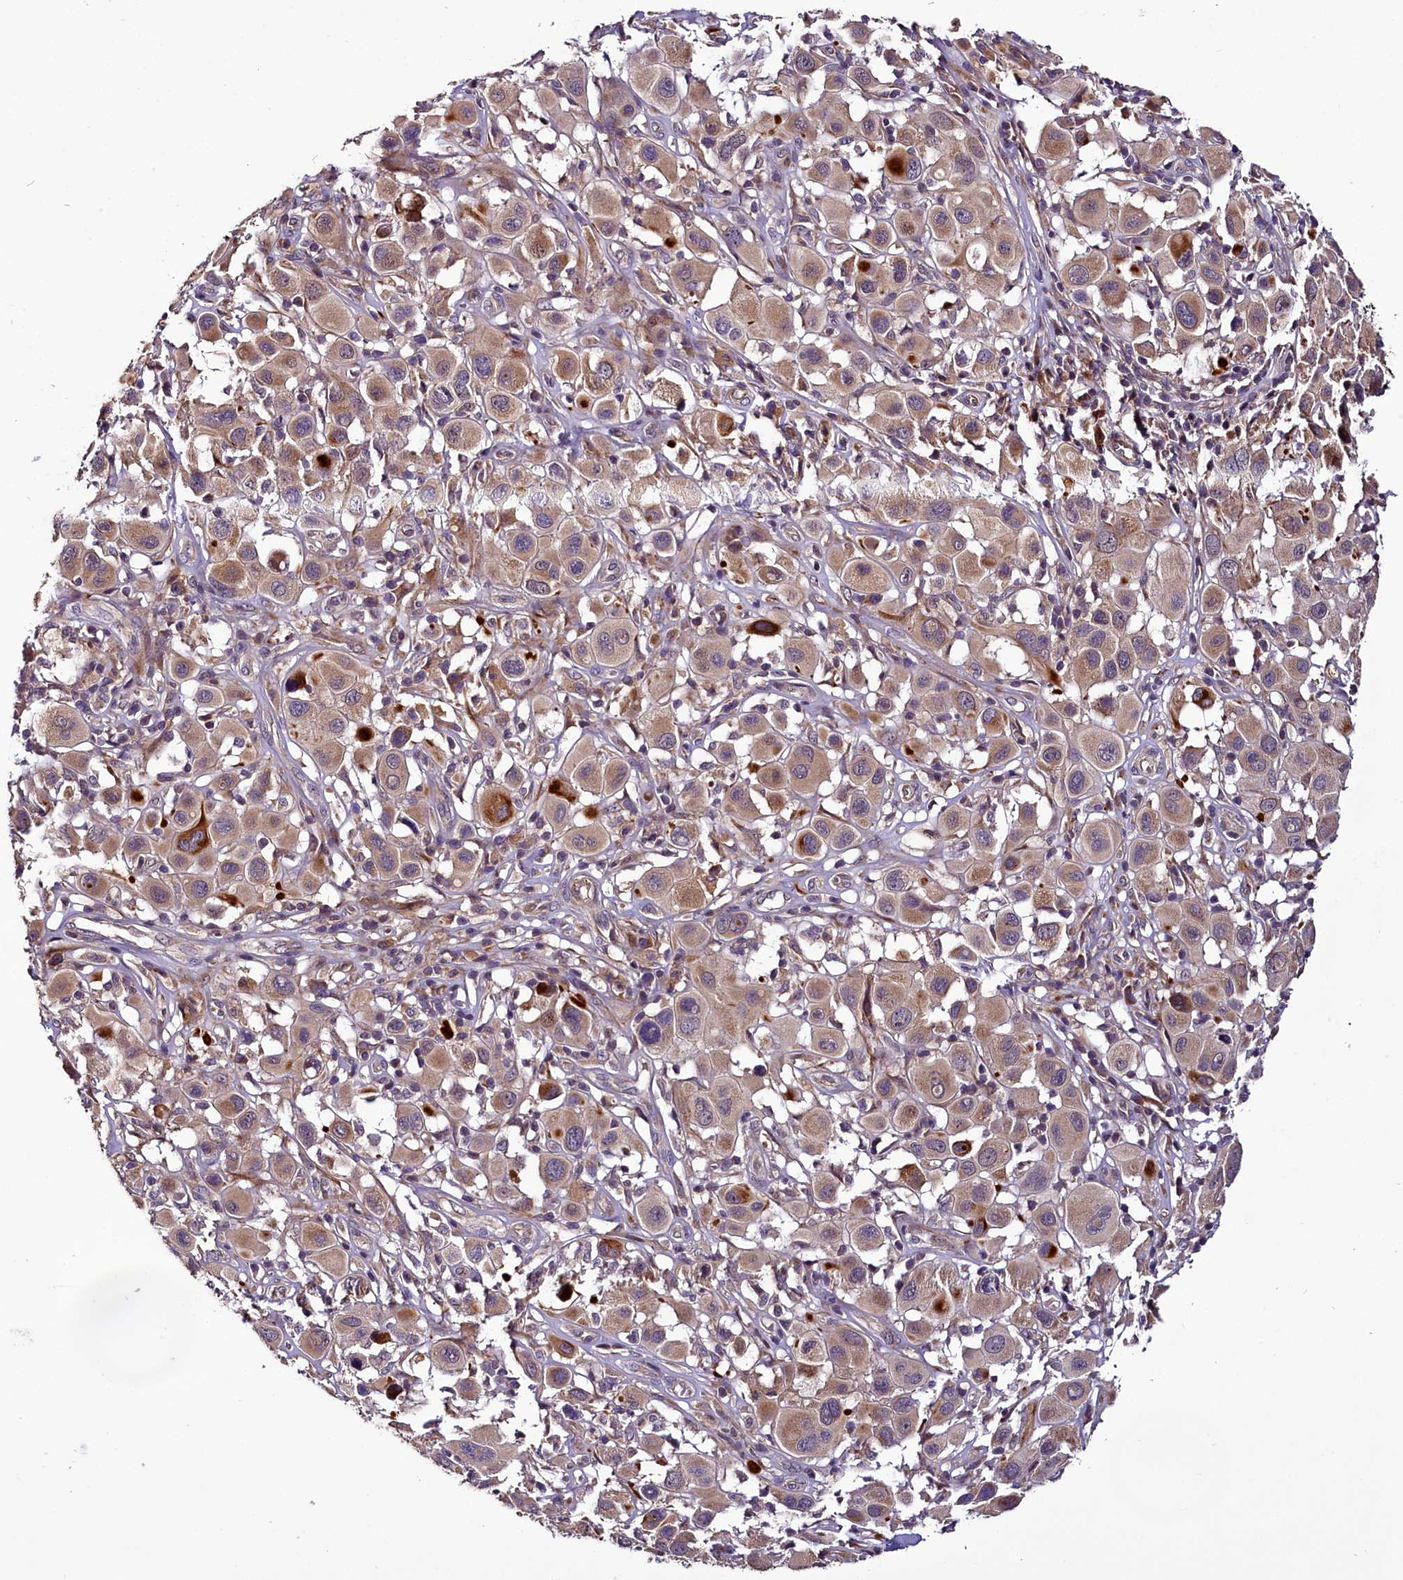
{"staining": {"intensity": "weak", "quantity": ">75%", "location": "cytoplasmic/membranous"}, "tissue": "melanoma", "cell_type": "Tumor cells", "image_type": "cancer", "snomed": [{"axis": "morphology", "description": "Malignant melanoma, Metastatic site"}, {"axis": "topography", "description": "Skin"}], "caption": "Malignant melanoma (metastatic site) was stained to show a protein in brown. There is low levels of weak cytoplasmic/membranous expression in approximately >75% of tumor cells. (DAB = brown stain, brightfield microscopy at high magnification).", "gene": "RPUSD2", "patient": {"sex": "male", "age": 41}}